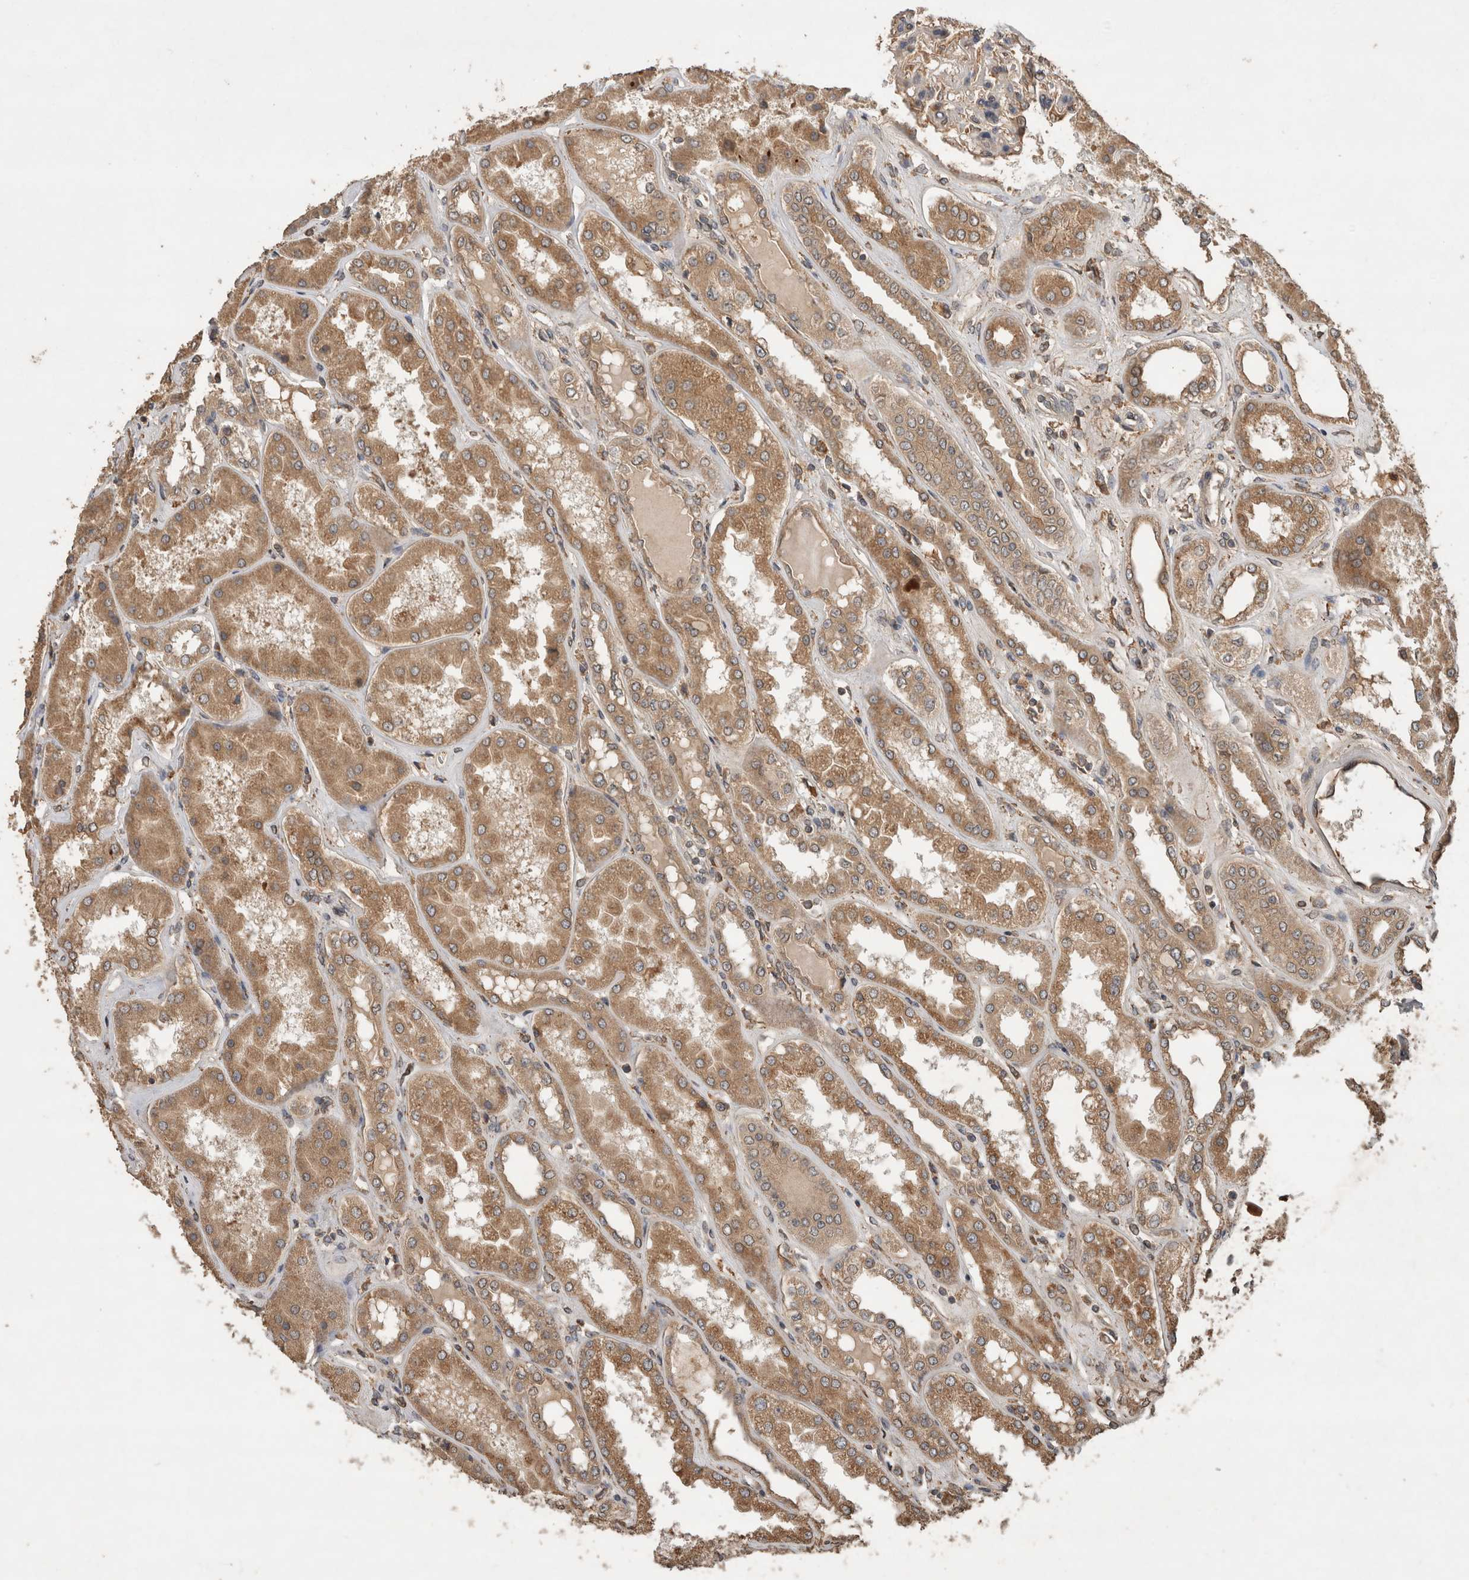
{"staining": {"intensity": "weak", "quantity": "25%-75%", "location": "cytoplasmic/membranous"}, "tissue": "kidney", "cell_type": "Cells in glomeruli", "image_type": "normal", "snomed": [{"axis": "morphology", "description": "Normal tissue, NOS"}, {"axis": "topography", "description": "Kidney"}], "caption": "Immunohistochemical staining of benign human kidney reveals weak cytoplasmic/membranous protein positivity in approximately 25%-75% of cells in glomeruli. (brown staining indicates protein expression, while blue staining denotes nuclei).", "gene": "OTUD7B", "patient": {"sex": "female", "age": 56}}